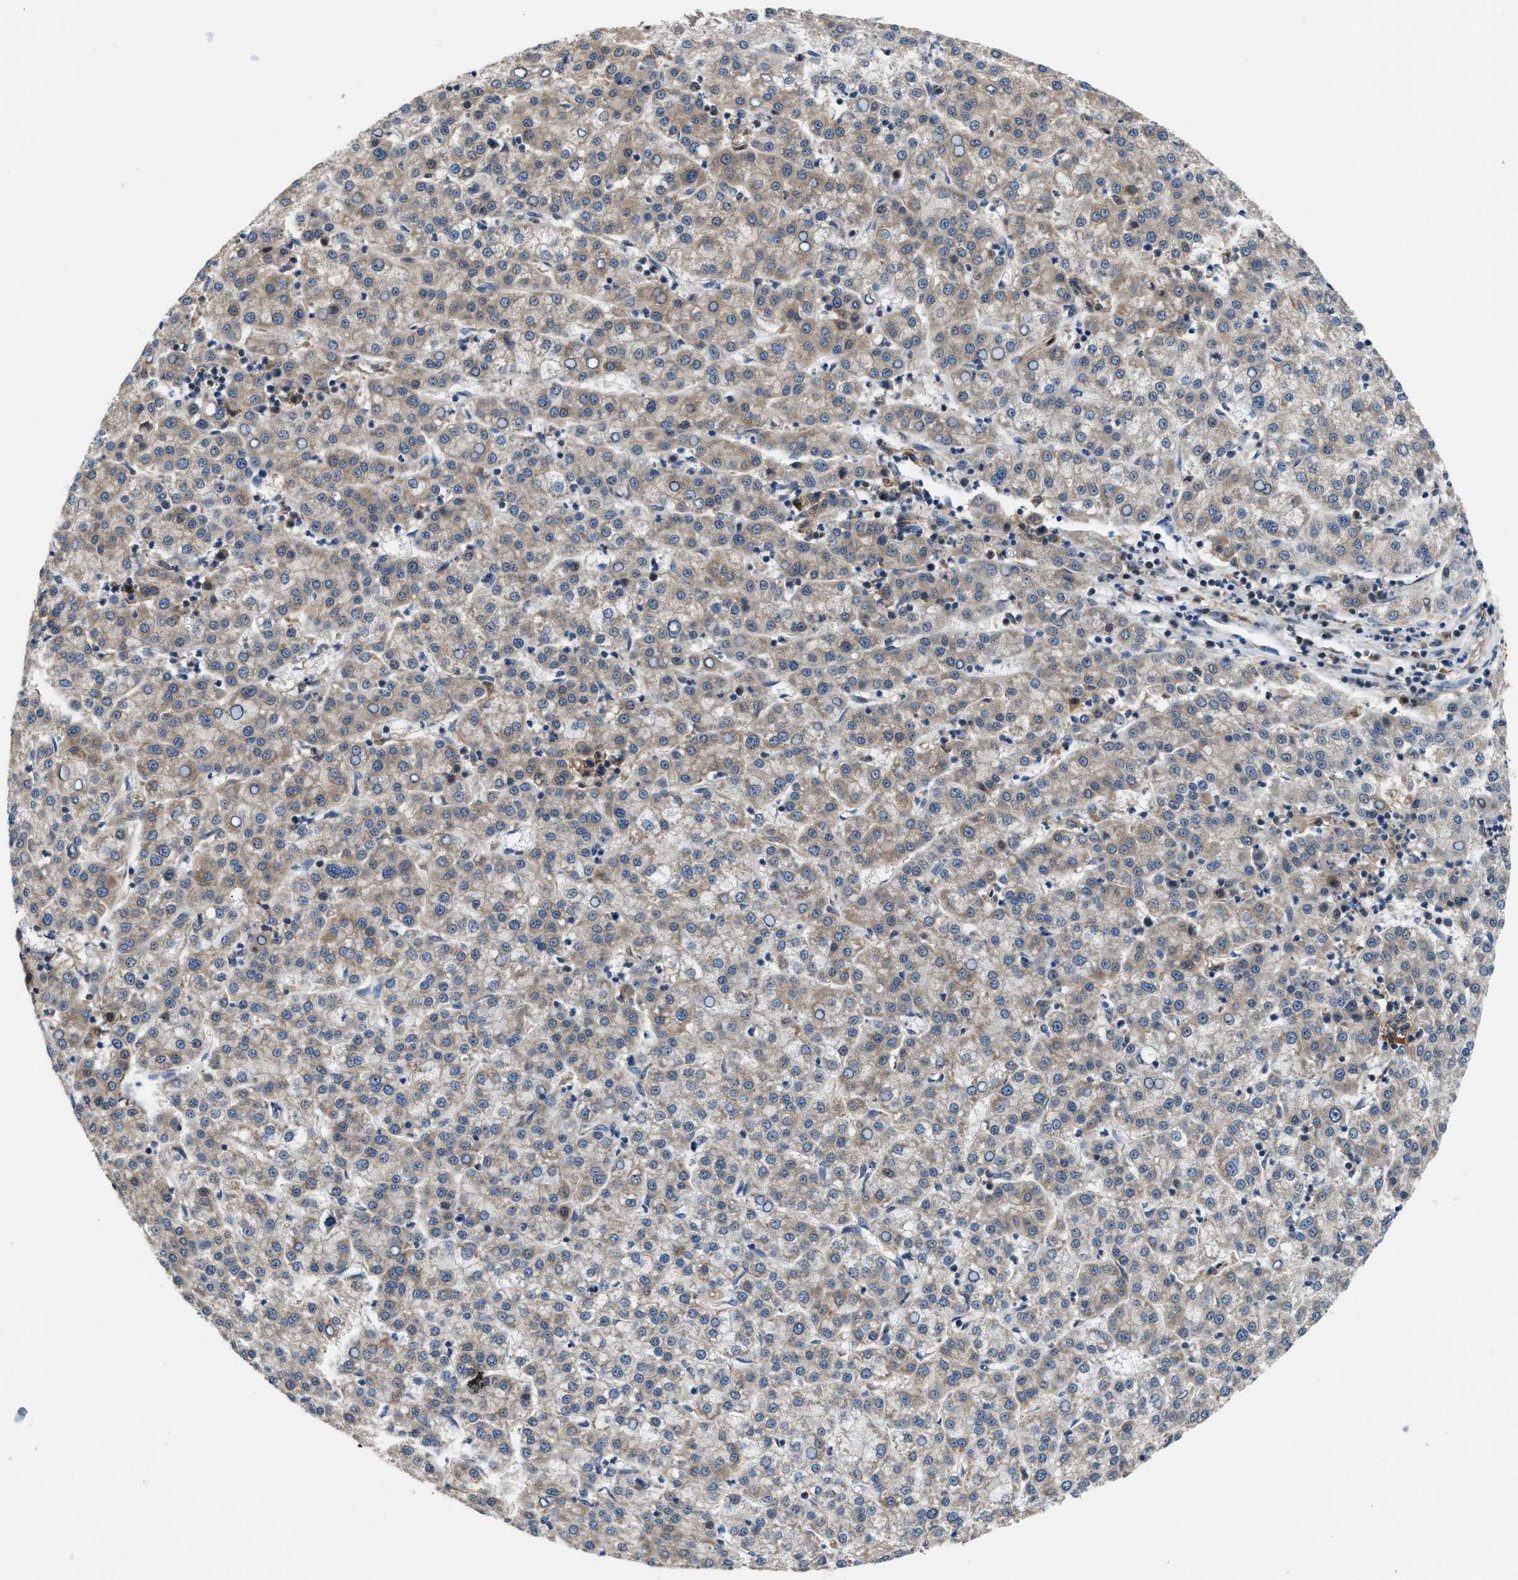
{"staining": {"intensity": "weak", "quantity": ">75%", "location": "cytoplasmic/membranous"}, "tissue": "liver cancer", "cell_type": "Tumor cells", "image_type": "cancer", "snomed": [{"axis": "morphology", "description": "Carcinoma, Hepatocellular, NOS"}, {"axis": "topography", "description": "Liver"}], "caption": "A brown stain labels weak cytoplasmic/membranous expression of a protein in liver hepatocellular carcinoma tumor cells.", "gene": "PPA1", "patient": {"sex": "female", "age": 58}}